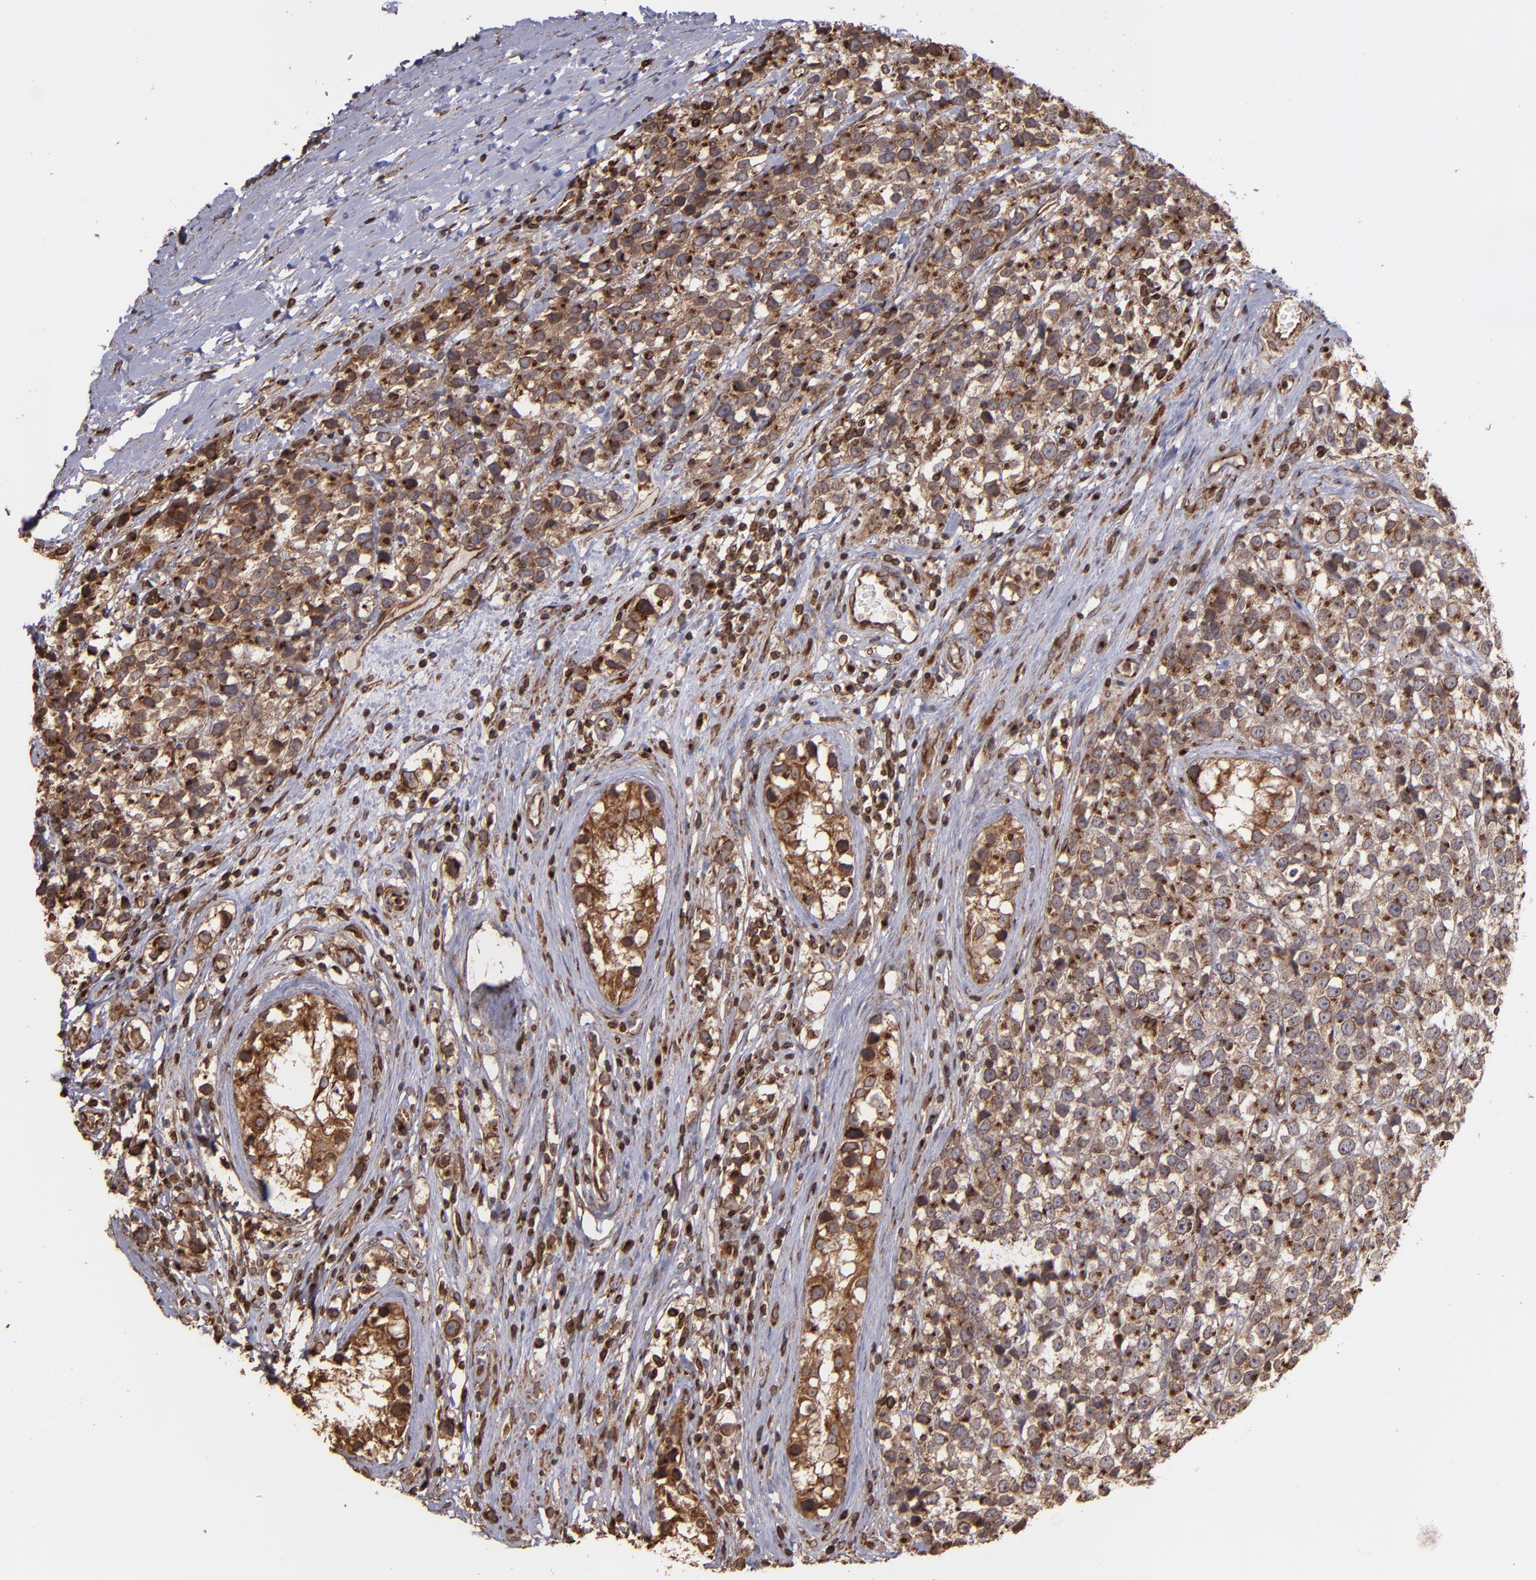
{"staining": {"intensity": "strong", "quantity": ">75%", "location": "cytoplasmic/membranous"}, "tissue": "testis cancer", "cell_type": "Tumor cells", "image_type": "cancer", "snomed": [{"axis": "morphology", "description": "Seminoma, NOS"}, {"axis": "topography", "description": "Testis"}], "caption": "Strong cytoplasmic/membranous expression is identified in about >75% of tumor cells in seminoma (testis).", "gene": "TRIP11", "patient": {"sex": "male", "age": 25}}